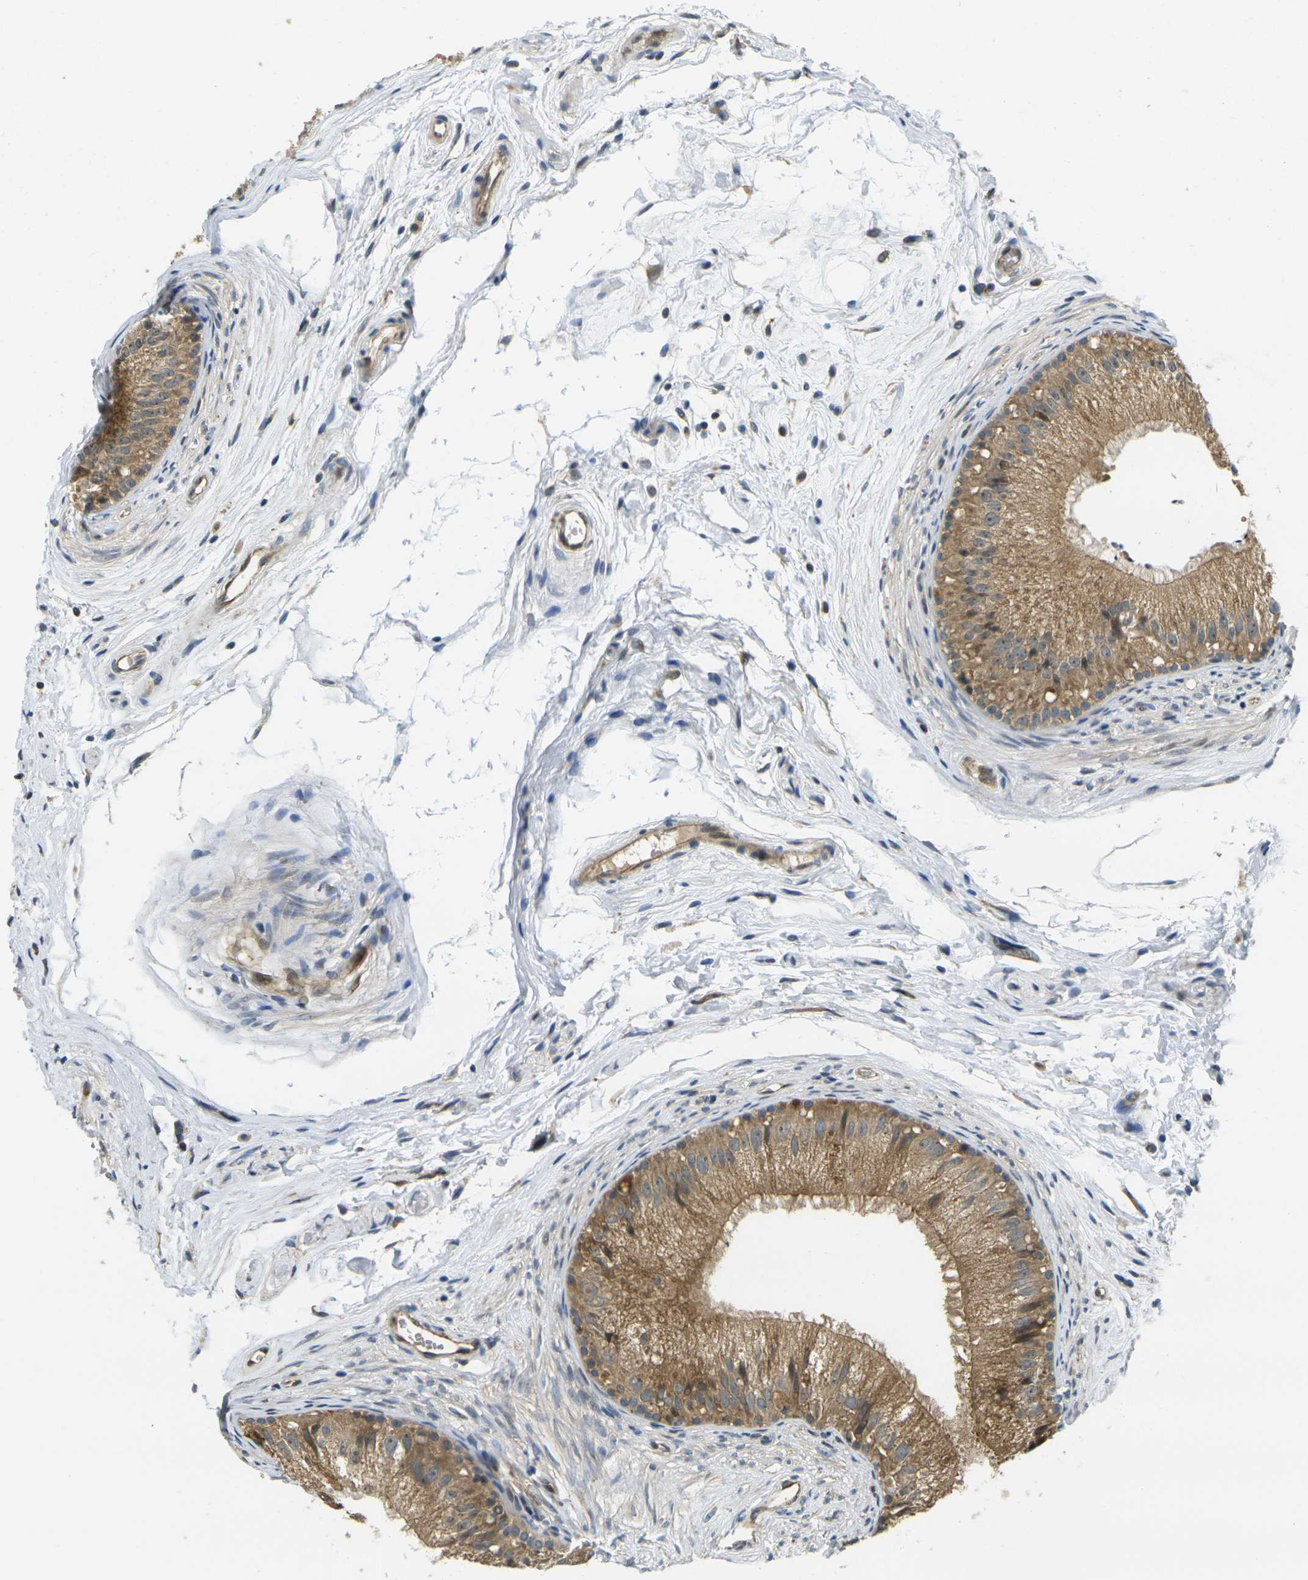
{"staining": {"intensity": "moderate", "quantity": ">75%", "location": "cytoplasmic/membranous"}, "tissue": "epididymis", "cell_type": "Glandular cells", "image_type": "normal", "snomed": [{"axis": "morphology", "description": "Normal tissue, NOS"}, {"axis": "topography", "description": "Epididymis"}], "caption": "Immunohistochemistry (IHC) micrograph of normal human epididymis stained for a protein (brown), which shows medium levels of moderate cytoplasmic/membranous positivity in about >75% of glandular cells.", "gene": "MINAR2", "patient": {"sex": "male", "age": 56}}